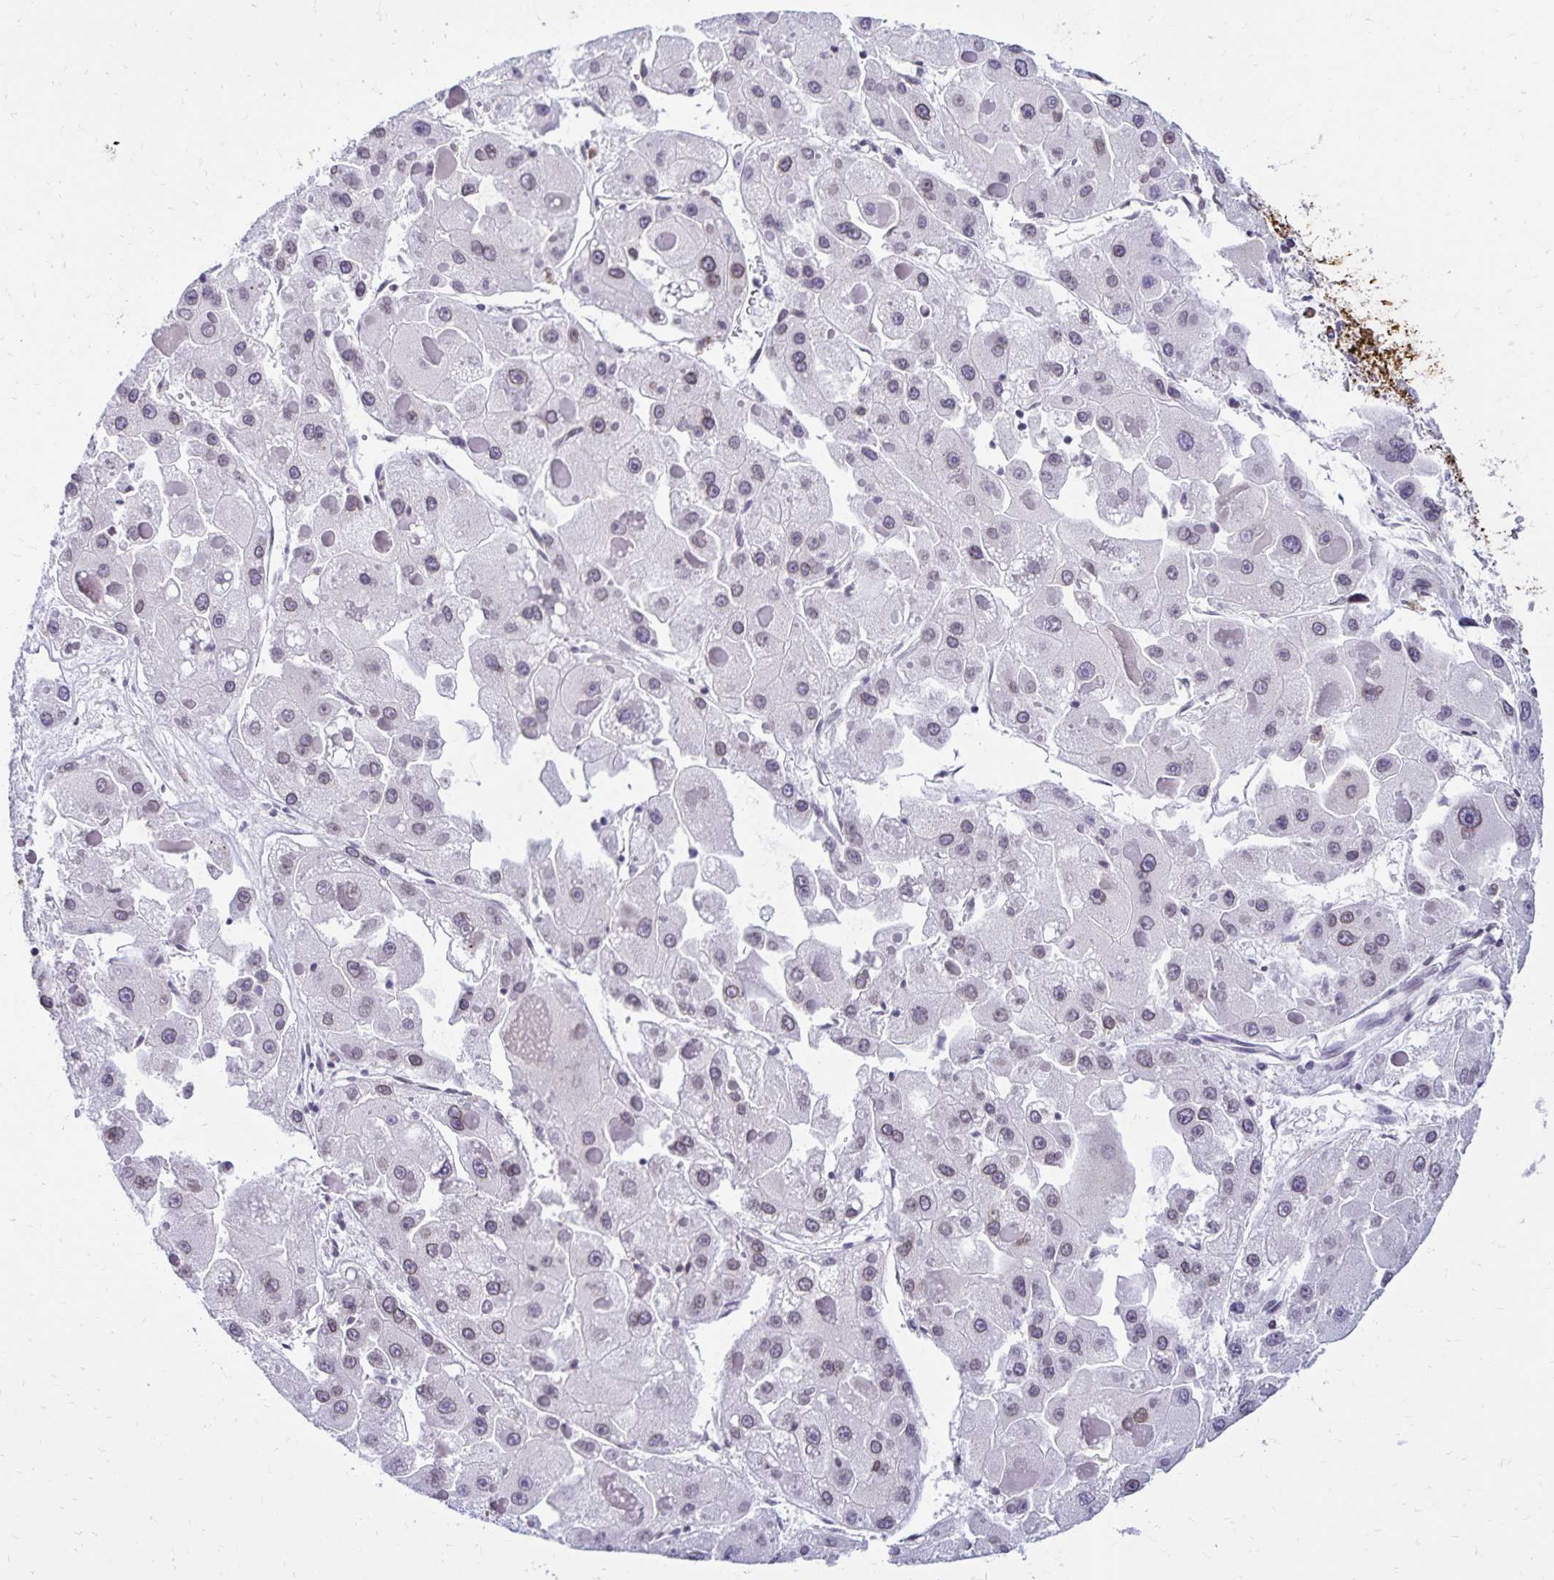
{"staining": {"intensity": "weak", "quantity": "25%-75%", "location": "cytoplasmic/membranous,nuclear"}, "tissue": "liver cancer", "cell_type": "Tumor cells", "image_type": "cancer", "snomed": [{"axis": "morphology", "description": "Carcinoma, Hepatocellular, NOS"}, {"axis": "topography", "description": "Liver"}], "caption": "An image of human liver cancer stained for a protein shows weak cytoplasmic/membranous and nuclear brown staining in tumor cells.", "gene": "FAM166C", "patient": {"sex": "female", "age": 73}}